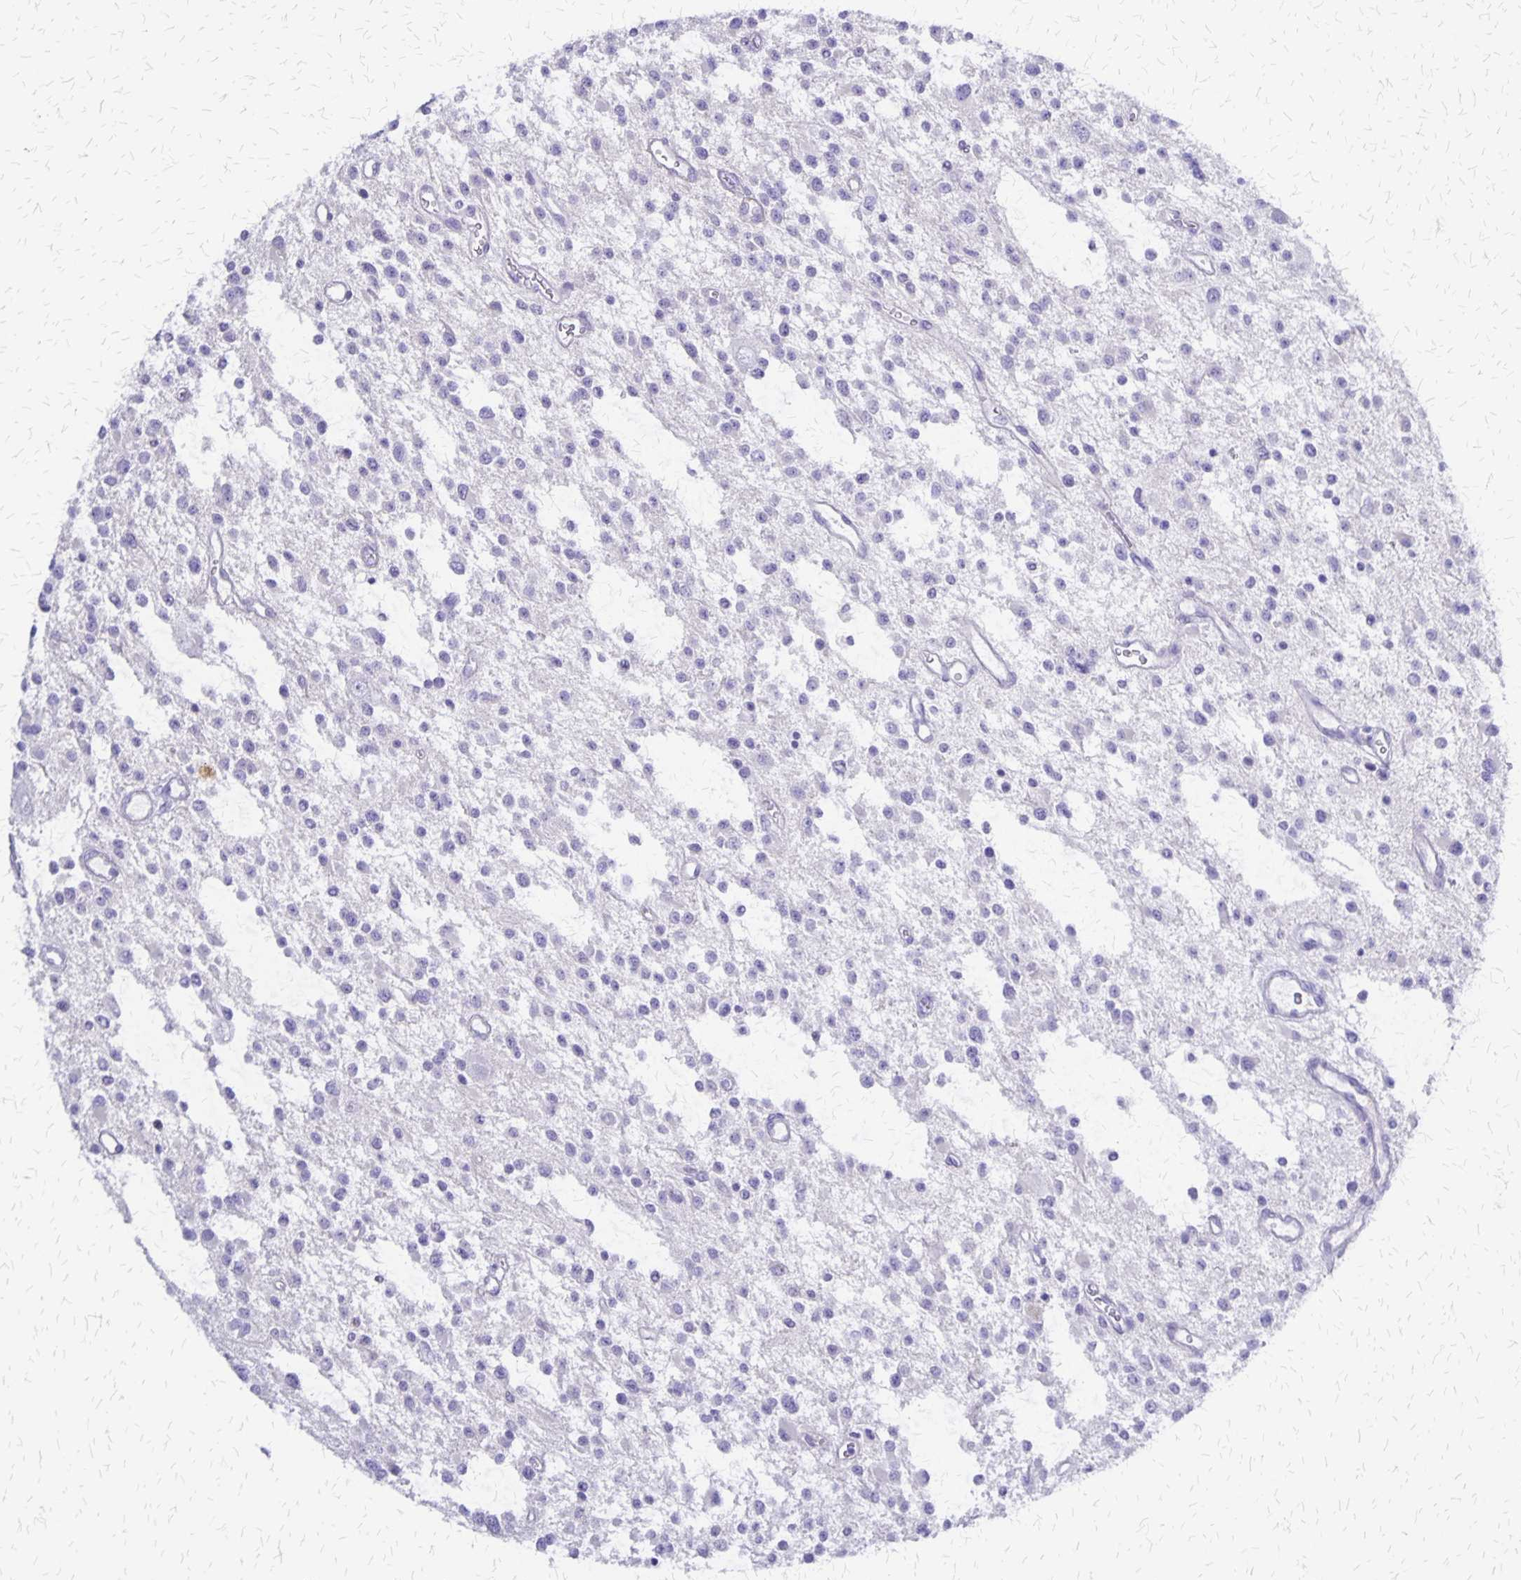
{"staining": {"intensity": "negative", "quantity": "none", "location": "none"}, "tissue": "glioma", "cell_type": "Tumor cells", "image_type": "cancer", "snomed": [{"axis": "morphology", "description": "Glioma, malignant, Low grade"}, {"axis": "topography", "description": "Brain"}], "caption": "High power microscopy histopathology image of an immunohistochemistry (IHC) image of malignant low-grade glioma, revealing no significant staining in tumor cells.", "gene": "SI", "patient": {"sex": "male", "age": 43}}